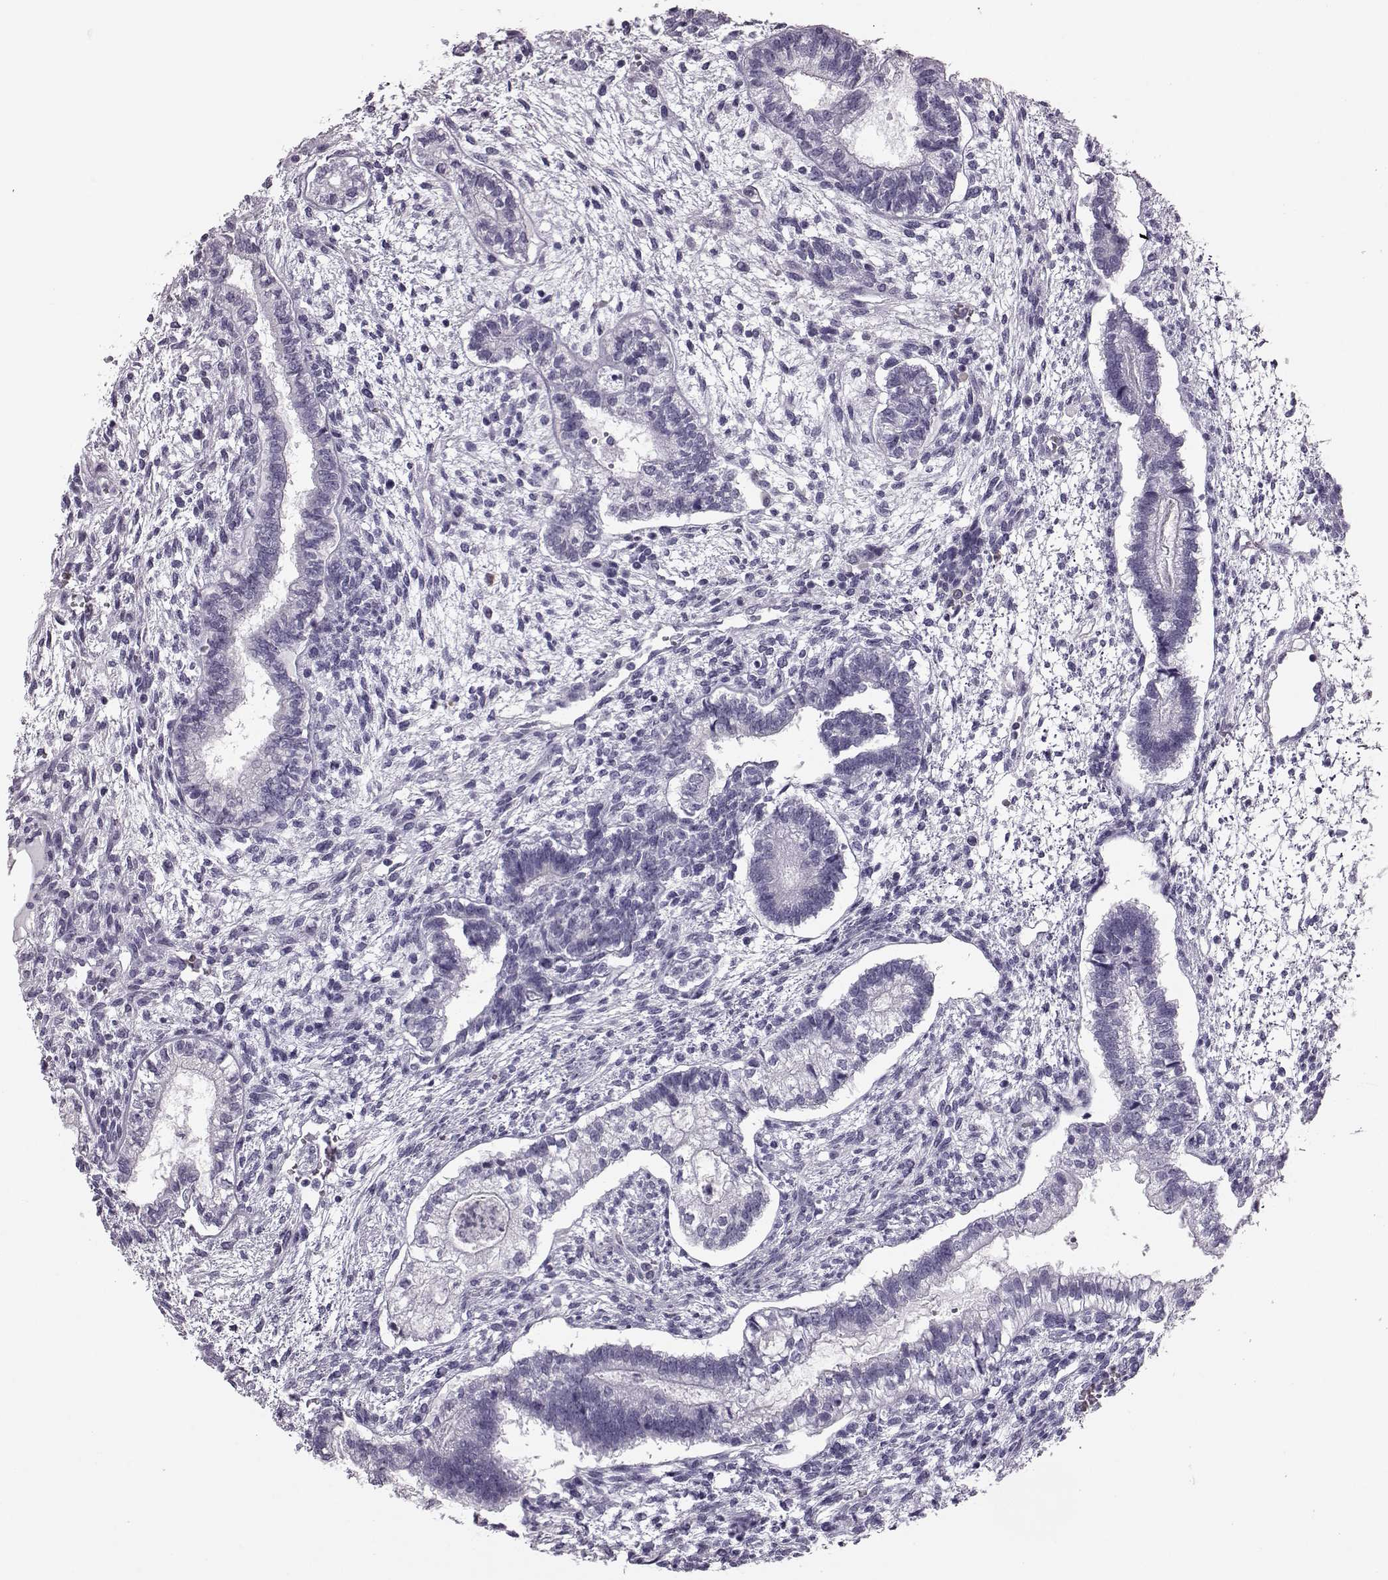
{"staining": {"intensity": "negative", "quantity": "none", "location": "none"}, "tissue": "testis cancer", "cell_type": "Tumor cells", "image_type": "cancer", "snomed": [{"axis": "morphology", "description": "Carcinoma, Embryonal, NOS"}, {"axis": "topography", "description": "Testis"}], "caption": "A histopathology image of human testis cancer is negative for staining in tumor cells.", "gene": "JSRP1", "patient": {"sex": "male", "age": 37}}